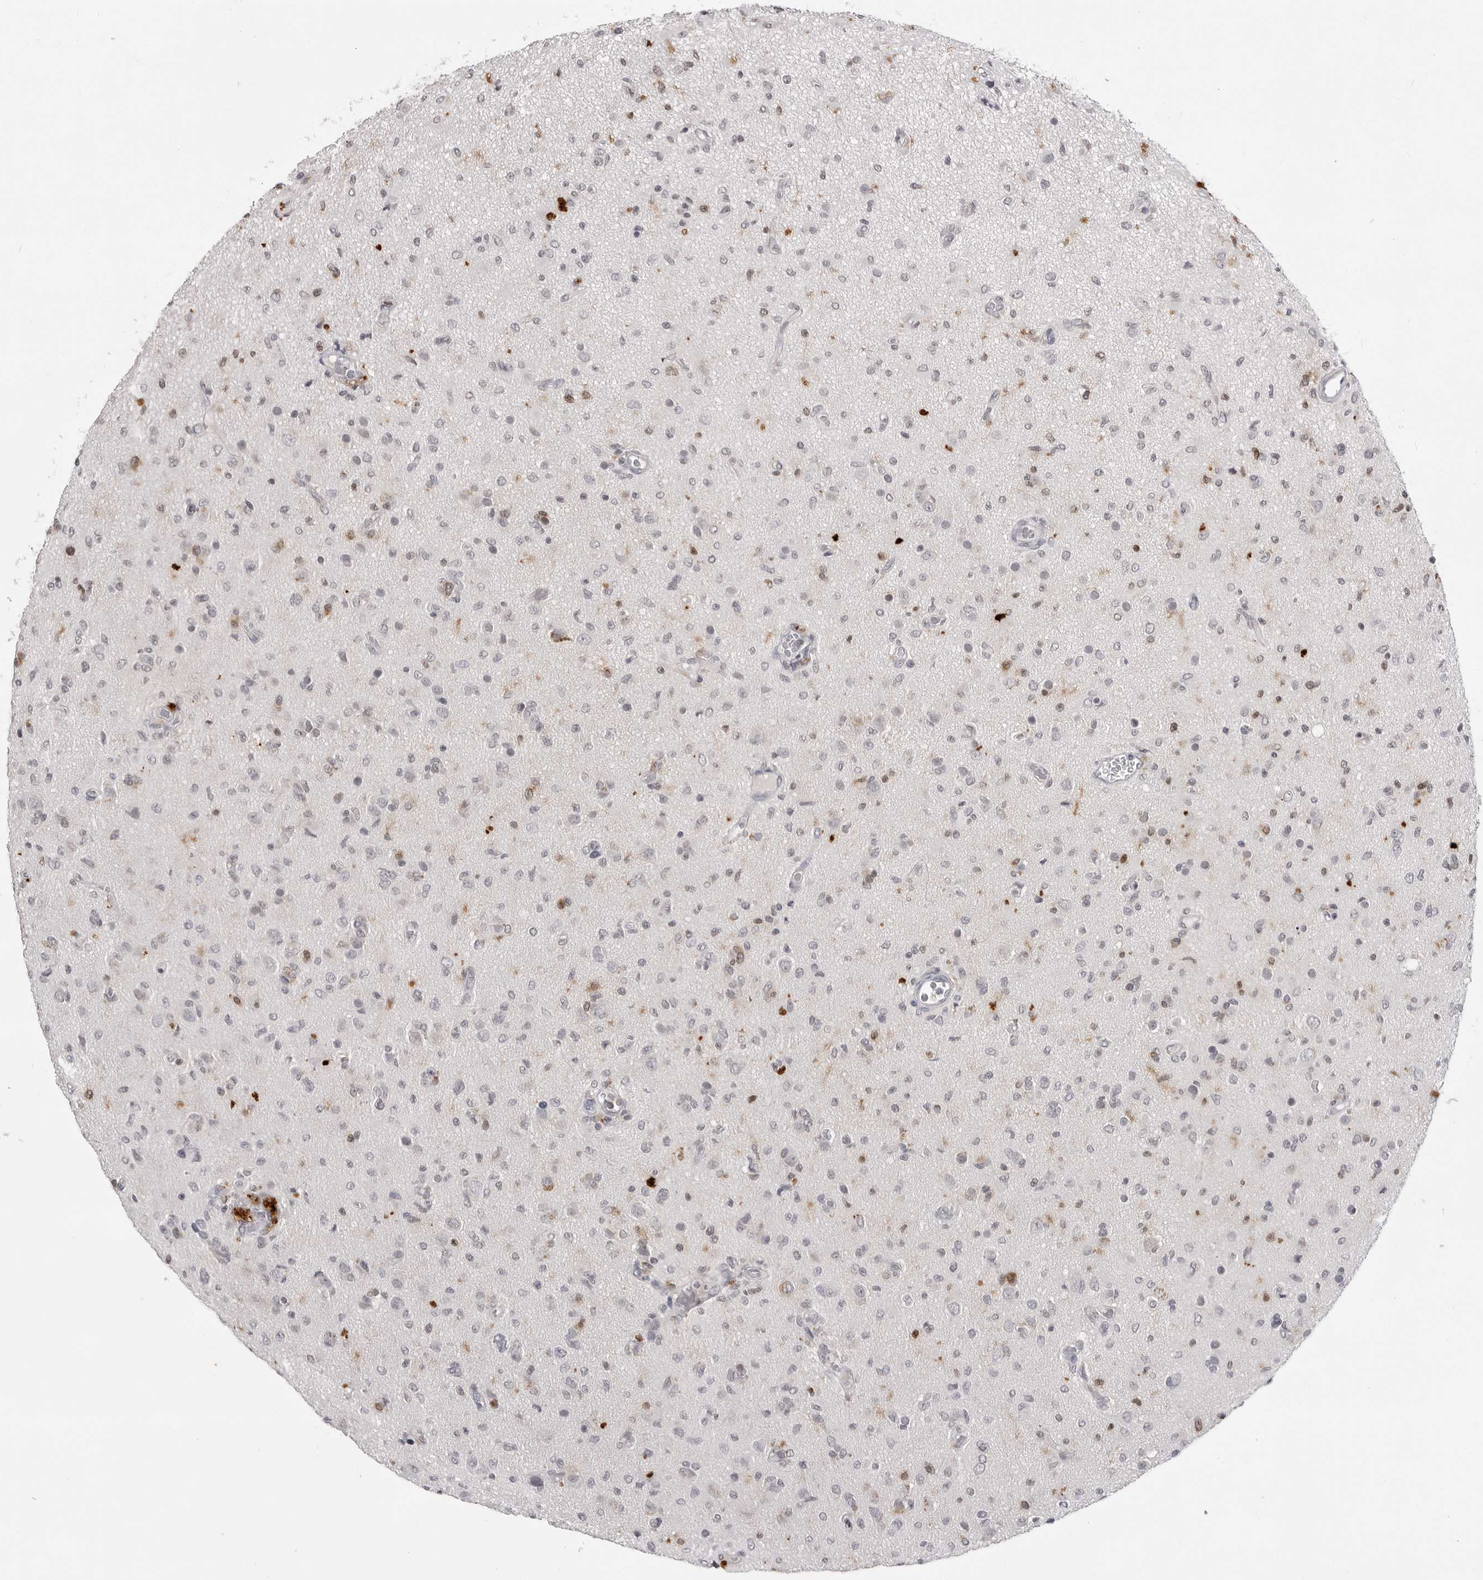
{"staining": {"intensity": "weak", "quantity": "<25%", "location": "cytoplasmic/membranous"}, "tissue": "glioma", "cell_type": "Tumor cells", "image_type": "cancer", "snomed": [{"axis": "morphology", "description": "Glioma, malignant, High grade"}, {"axis": "topography", "description": "Brain"}], "caption": "An IHC photomicrograph of glioma is shown. There is no staining in tumor cells of glioma. (DAB immunohistochemistry, high magnification).", "gene": "RRM1", "patient": {"sex": "female", "age": 57}}